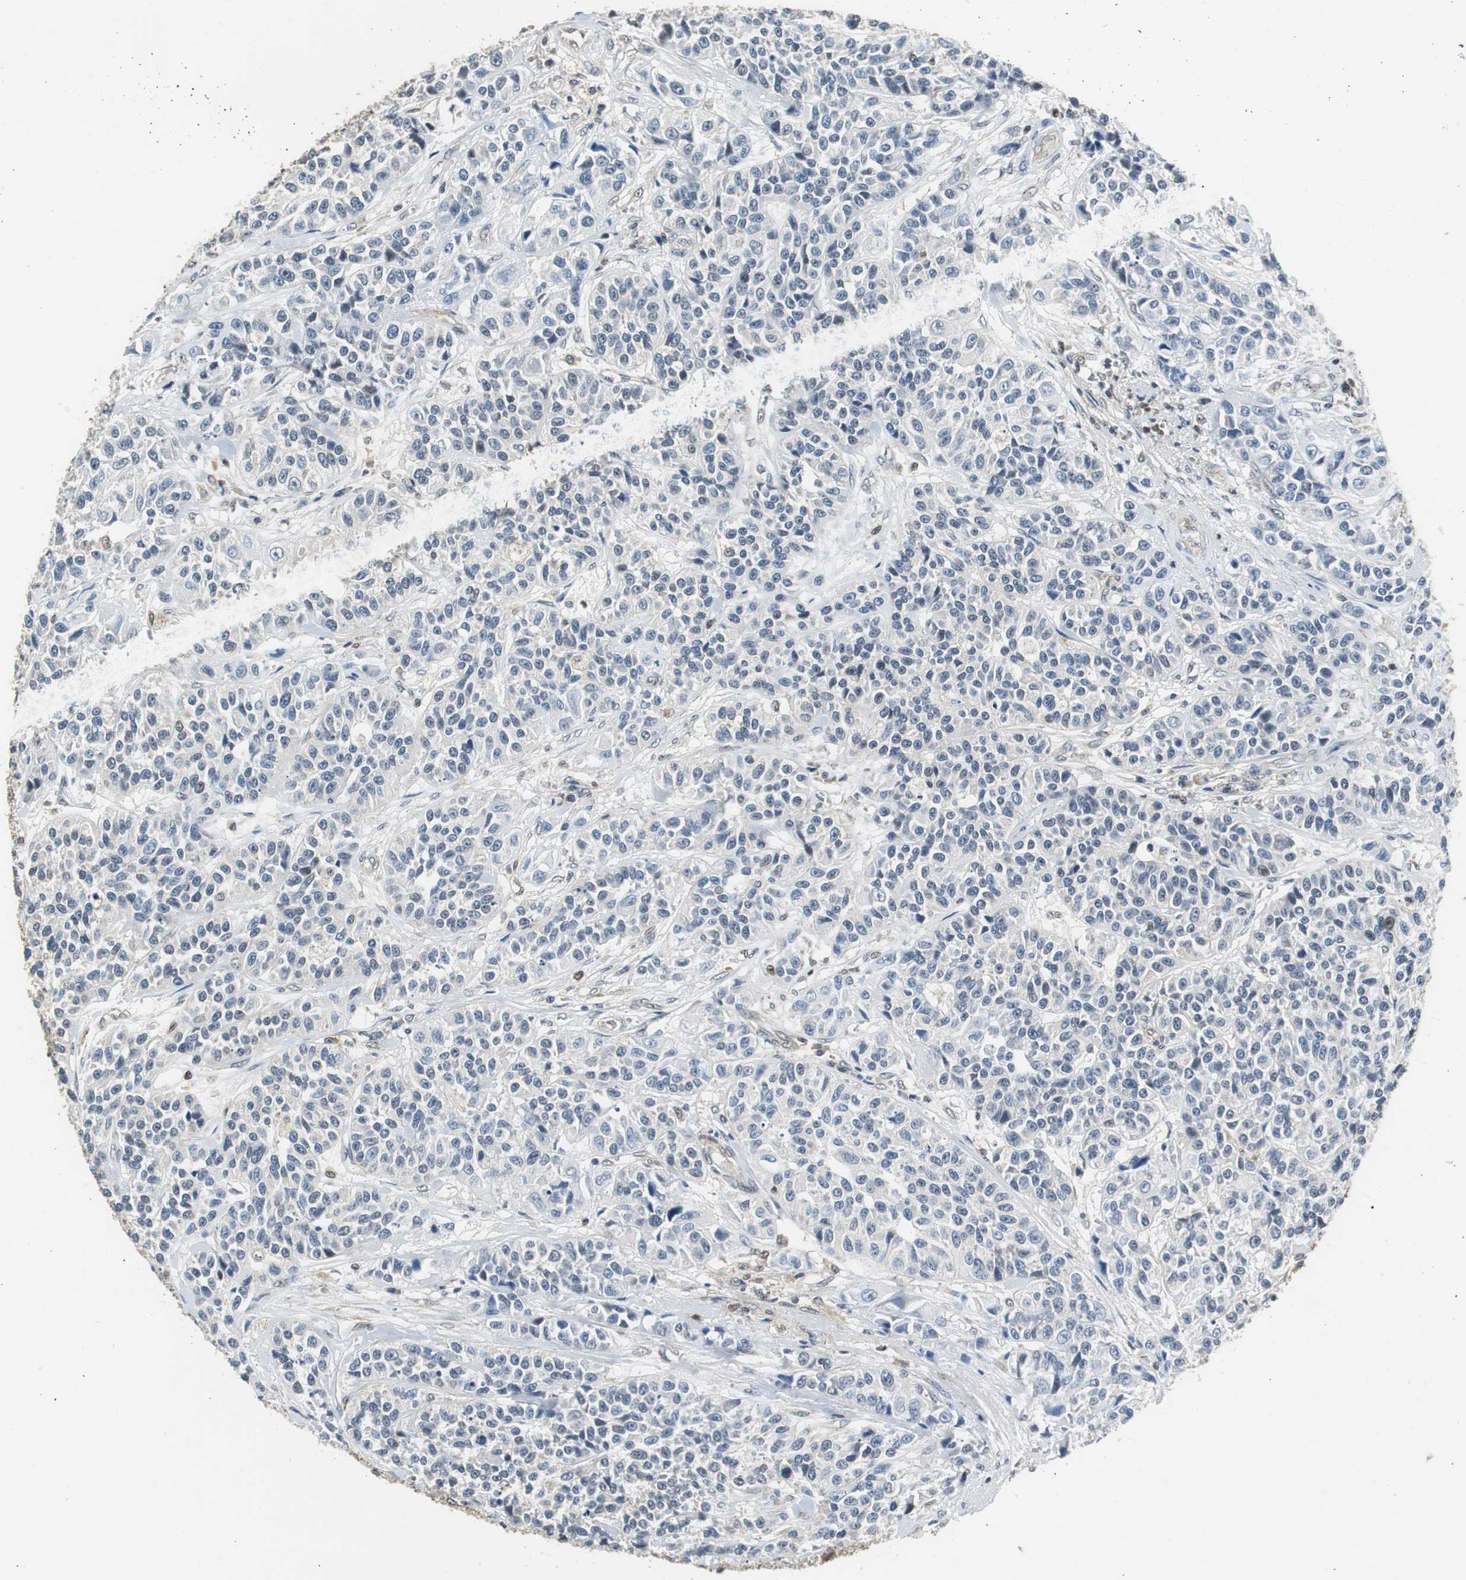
{"staining": {"intensity": "negative", "quantity": "none", "location": "none"}, "tissue": "urothelial cancer", "cell_type": "Tumor cells", "image_type": "cancer", "snomed": [{"axis": "morphology", "description": "Urothelial carcinoma, High grade"}, {"axis": "topography", "description": "Urinary bladder"}], "caption": "Immunohistochemistry of urothelial carcinoma (high-grade) shows no expression in tumor cells.", "gene": "GSDMD", "patient": {"sex": "female", "age": 81}}